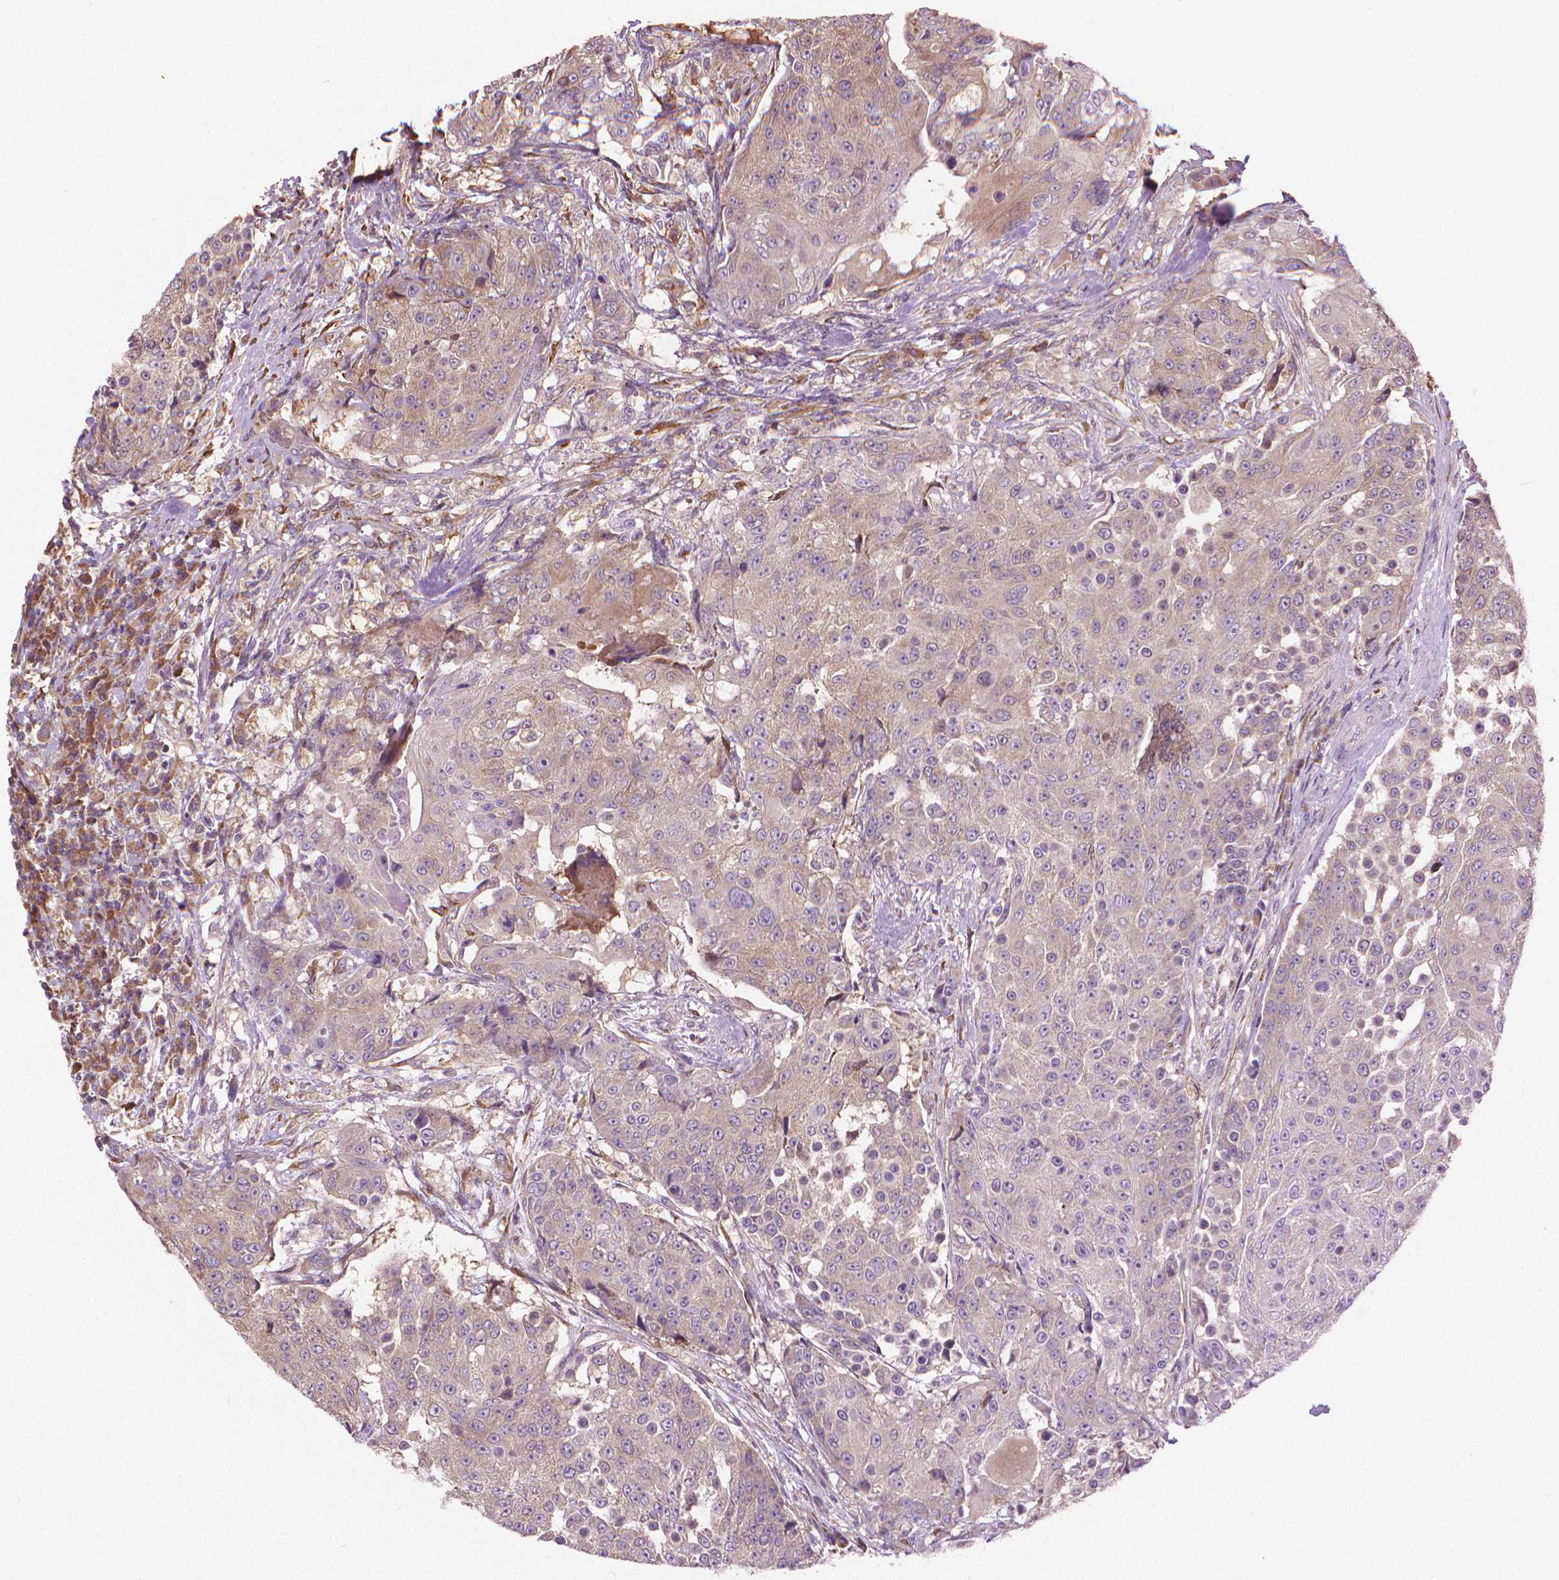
{"staining": {"intensity": "weak", "quantity": "<25%", "location": "cytoplasmic/membranous"}, "tissue": "urothelial cancer", "cell_type": "Tumor cells", "image_type": "cancer", "snomed": [{"axis": "morphology", "description": "Urothelial carcinoma, High grade"}, {"axis": "topography", "description": "Urinary bladder"}], "caption": "This is an IHC image of urothelial cancer. There is no expression in tumor cells.", "gene": "NUDT1", "patient": {"sex": "female", "age": 63}}